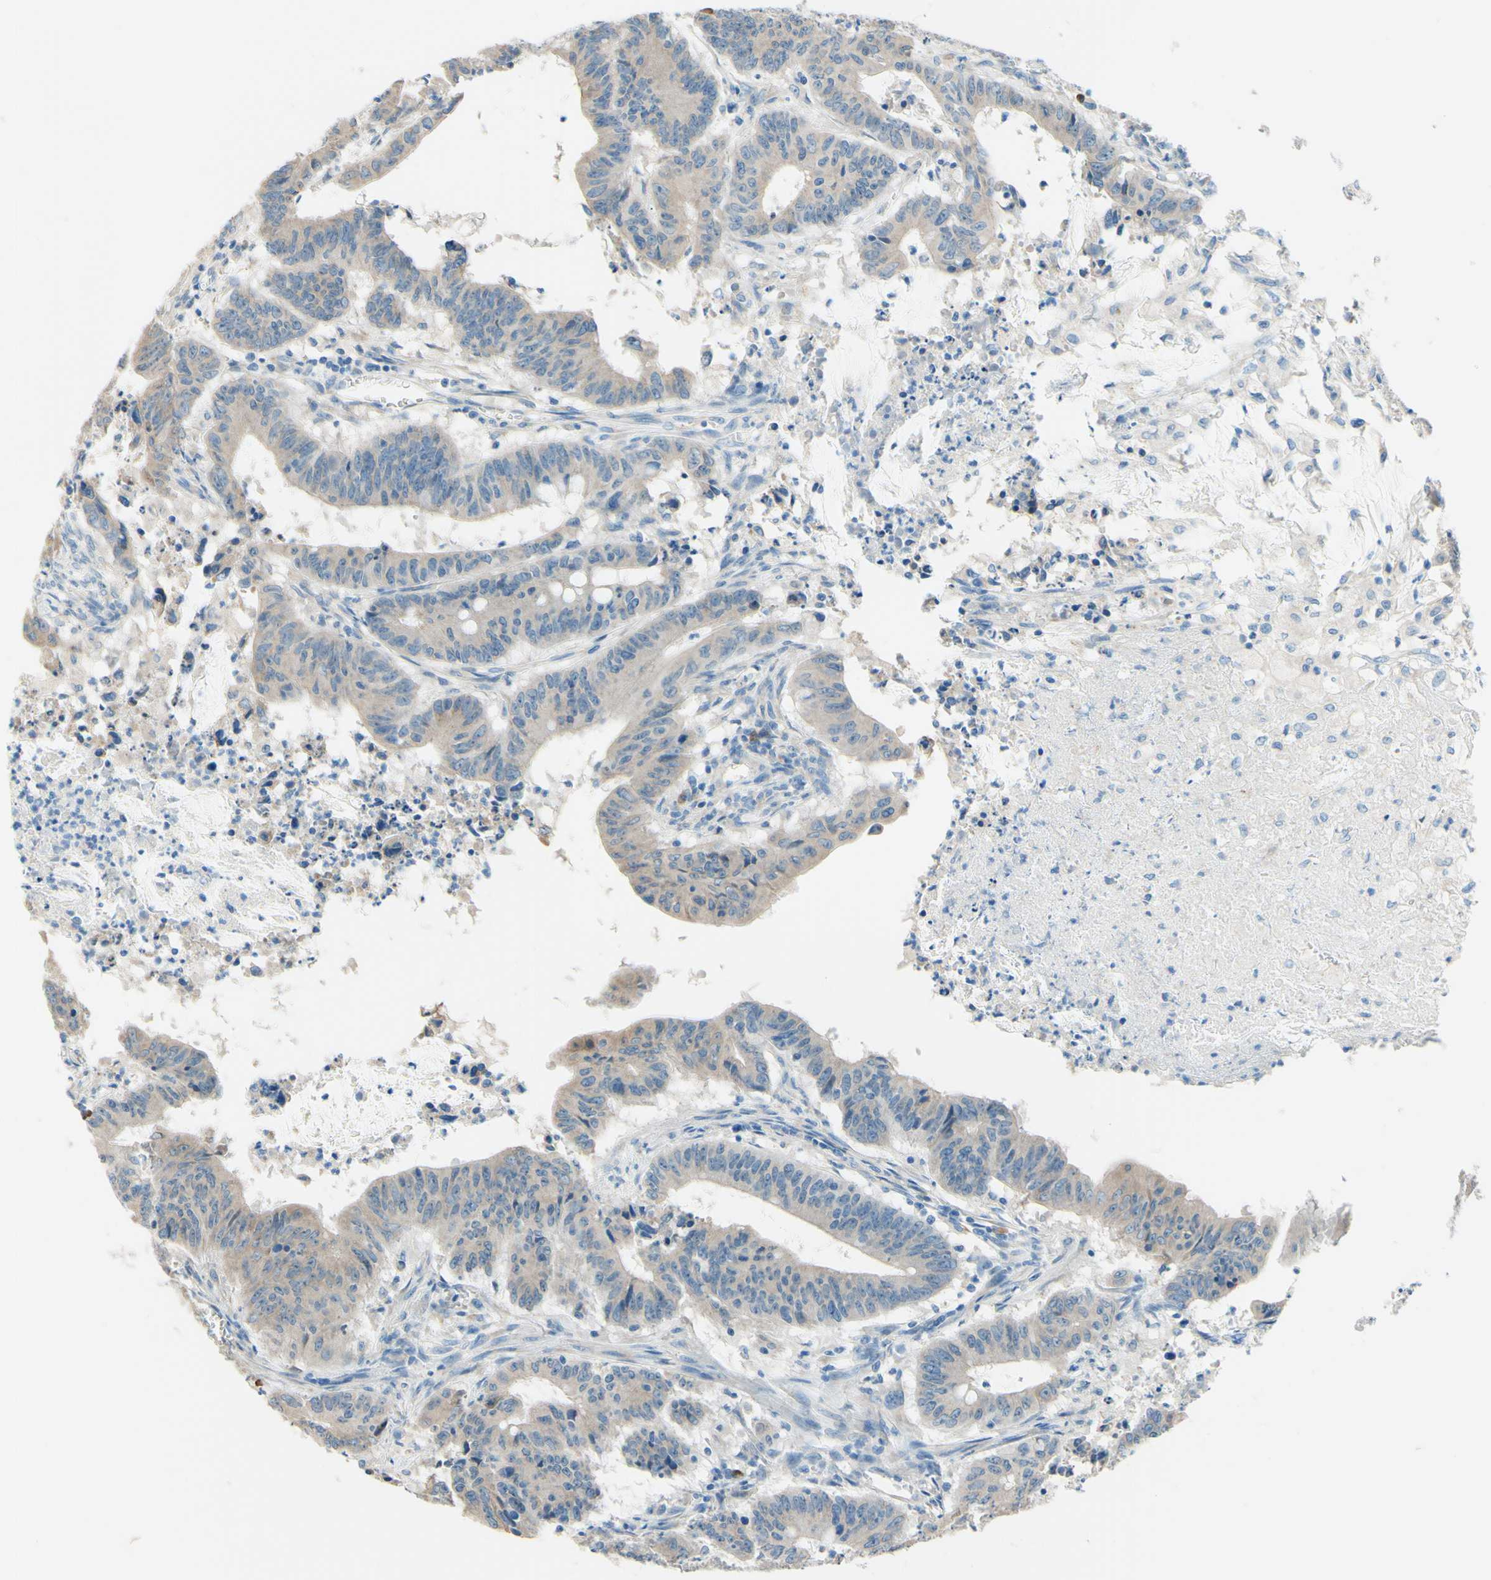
{"staining": {"intensity": "weak", "quantity": ">75%", "location": "cytoplasmic/membranous"}, "tissue": "colorectal cancer", "cell_type": "Tumor cells", "image_type": "cancer", "snomed": [{"axis": "morphology", "description": "Adenocarcinoma, NOS"}, {"axis": "topography", "description": "Colon"}], "caption": "The photomicrograph reveals immunohistochemical staining of colorectal cancer (adenocarcinoma). There is weak cytoplasmic/membranous expression is seen in about >75% of tumor cells. The staining was performed using DAB to visualize the protein expression in brown, while the nuclei were stained in blue with hematoxylin (Magnification: 20x).", "gene": "PASD1", "patient": {"sex": "male", "age": 45}}